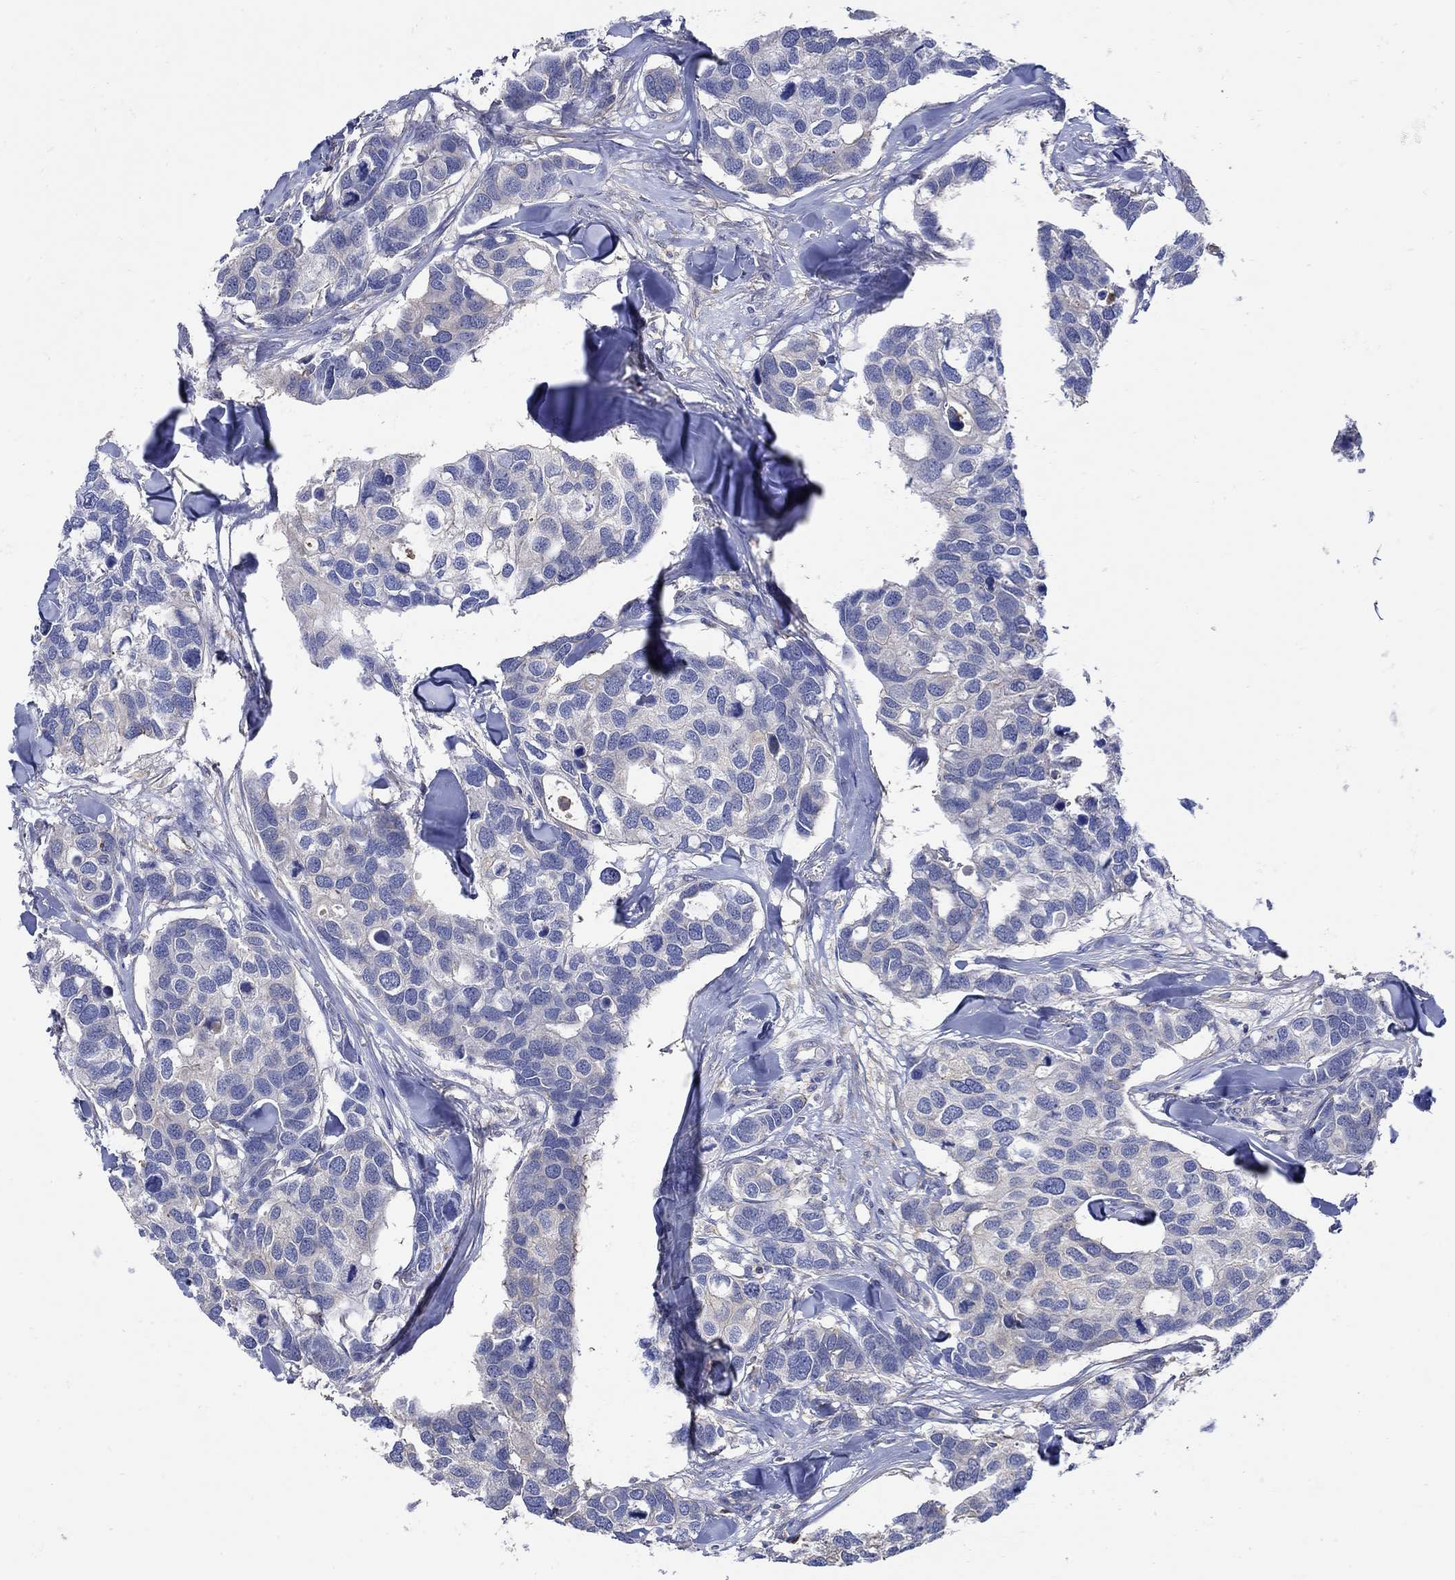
{"staining": {"intensity": "negative", "quantity": "none", "location": "none"}, "tissue": "breast cancer", "cell_type": "Tumor cells", "image_type": "cancer", "snomed": [{"axis": "morphology", "description": "Duct carcinoma"}, {"axis": "topography", "description": "Breast"}], "caption": "IHC of human breast cancer displays no expression in tumor cells.", "gene": "TEKT3", "patient": {"sex": "female", "age": 83}}